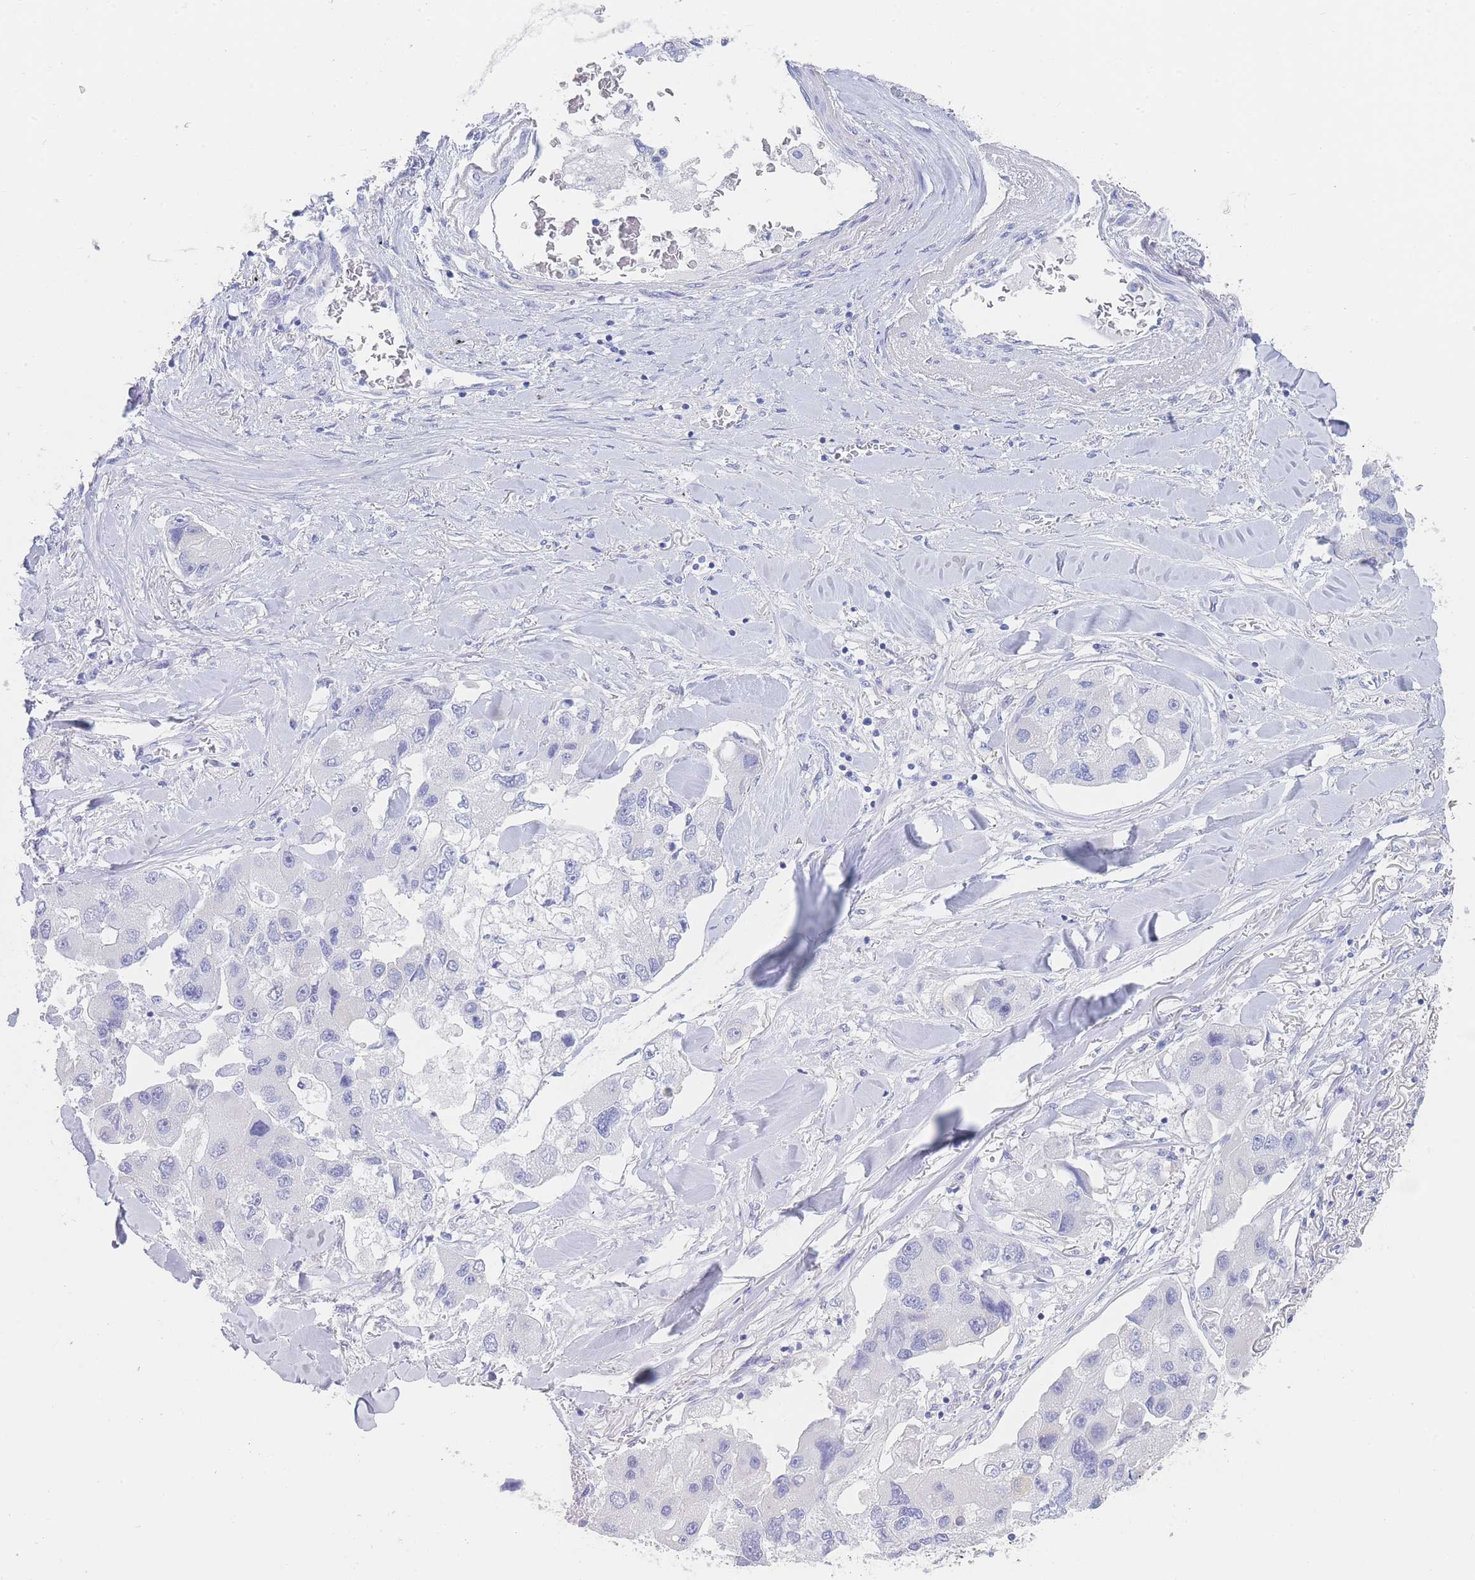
{"staining": {"intensity": "negative", "quantity": "none", "location": "none"}, "tissue": "lung cancer", "cell_type": "Tumor cells", "image_type": "cancer", "snomed": [{"axis": "morphology", "description": "Adenocarcinoma, NOS"}, {"axis": "topography", "description": "Lung"}], "caption": "A photomicrograph of lung cancer stained for a protein reveals no brown staining in tumor cells.", "gene": "LZTFL1", "patient": {"sex": "female", "age": 54}}